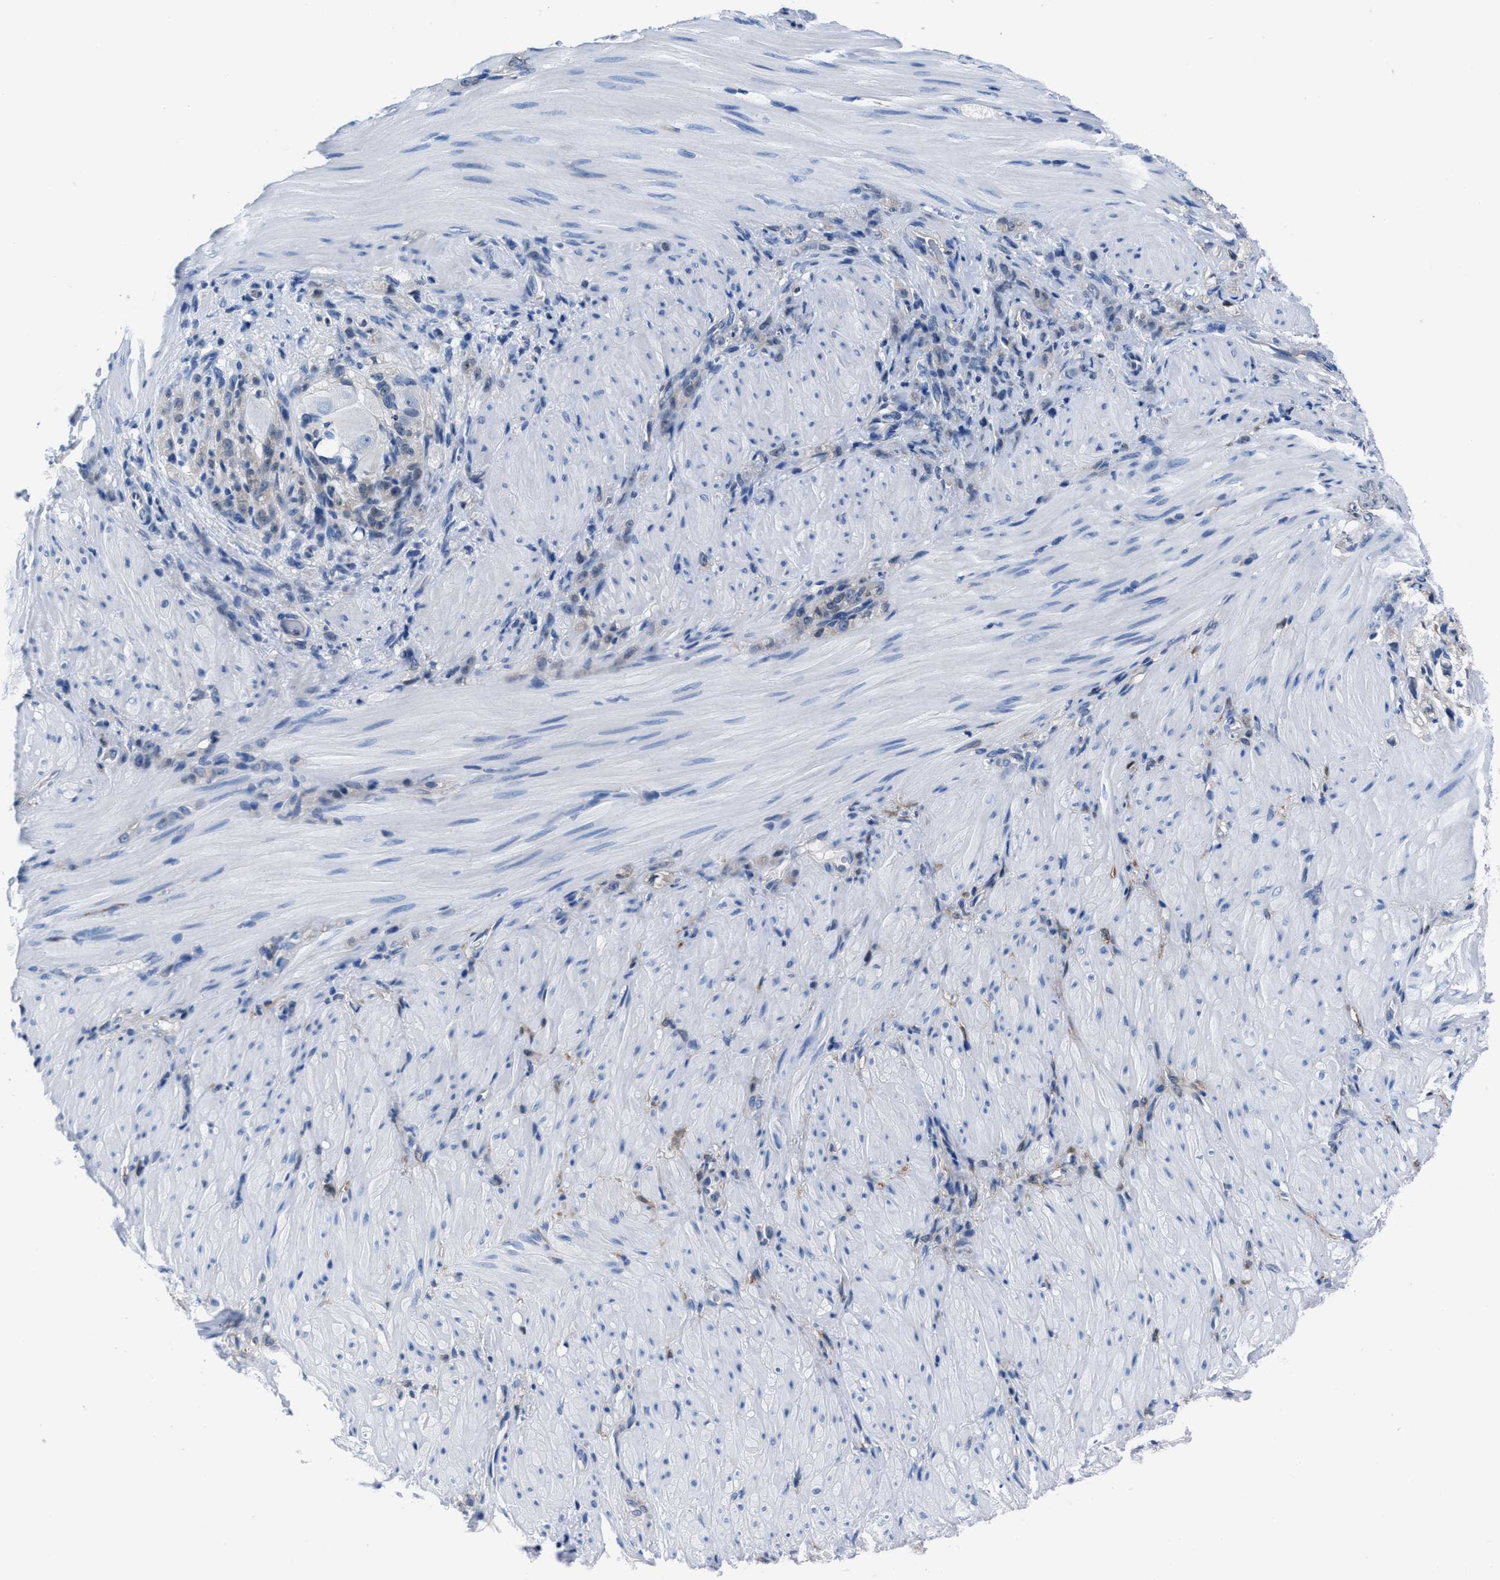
{"staining": {"intensity": "negative", "quantity": "none", "location": "none"}, "tissue": "stomach cancer", "cell_type": "Tumor cells", "image_type": "cancer", "snomed": [{"axis": "morphology", "description": "Normal tissue, NOS"}, {"axis": "morphology", "description": "Adenocarcinoma, NOS"}, {"axis": "topography", "description": "Stomach"}], "caption": "Immunohistochemistry of stomach adenocarcinoma reveals no staining in tumor cells. (Brightfield microscopy of DAB (3,3'-diaminobenzidine) immunohistochemistry (IHC) at high magnification).", "gene": "NUDT5", "patient": {"sex": "male", "age": 82}}